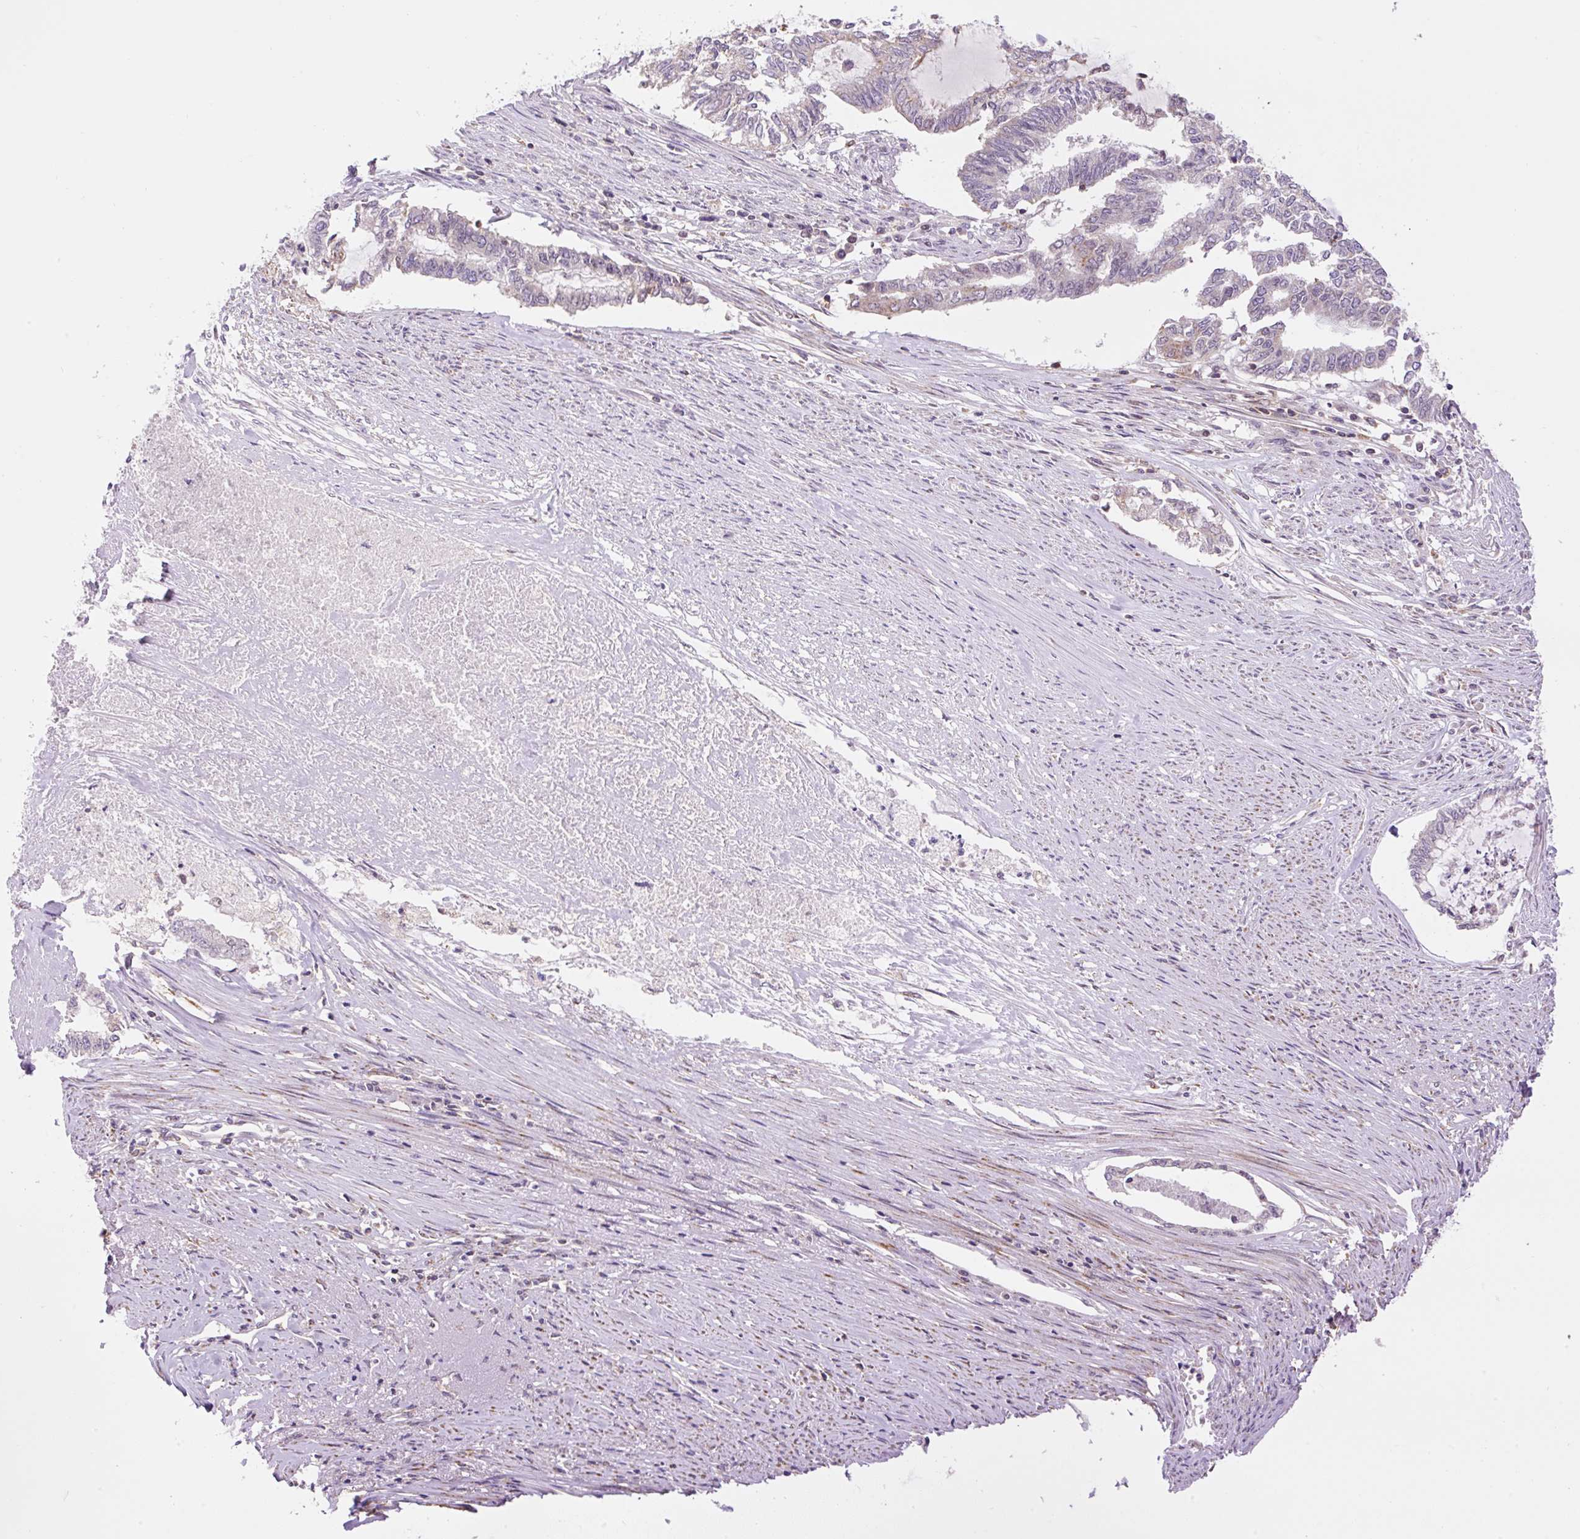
{"staining": {"intensity": "weak", "quantity": "<25%", "location": "cytoplasmic/membranous"}, "tissue": "endometrial cancer", "cell_type": "Tumor cells", "image_type": "cancer", "snomed": [{"axis": "morphology", "description": "Adenocarcinoma, NOS"}, {"axis": "topography", "description": "Endometrium"}], "caption": "There is no significant expression in tumor cells of endometrial cancer (adenocarcinoma).", "gene": "CARD11", "patient": {"sex": "female", "age": 79}}